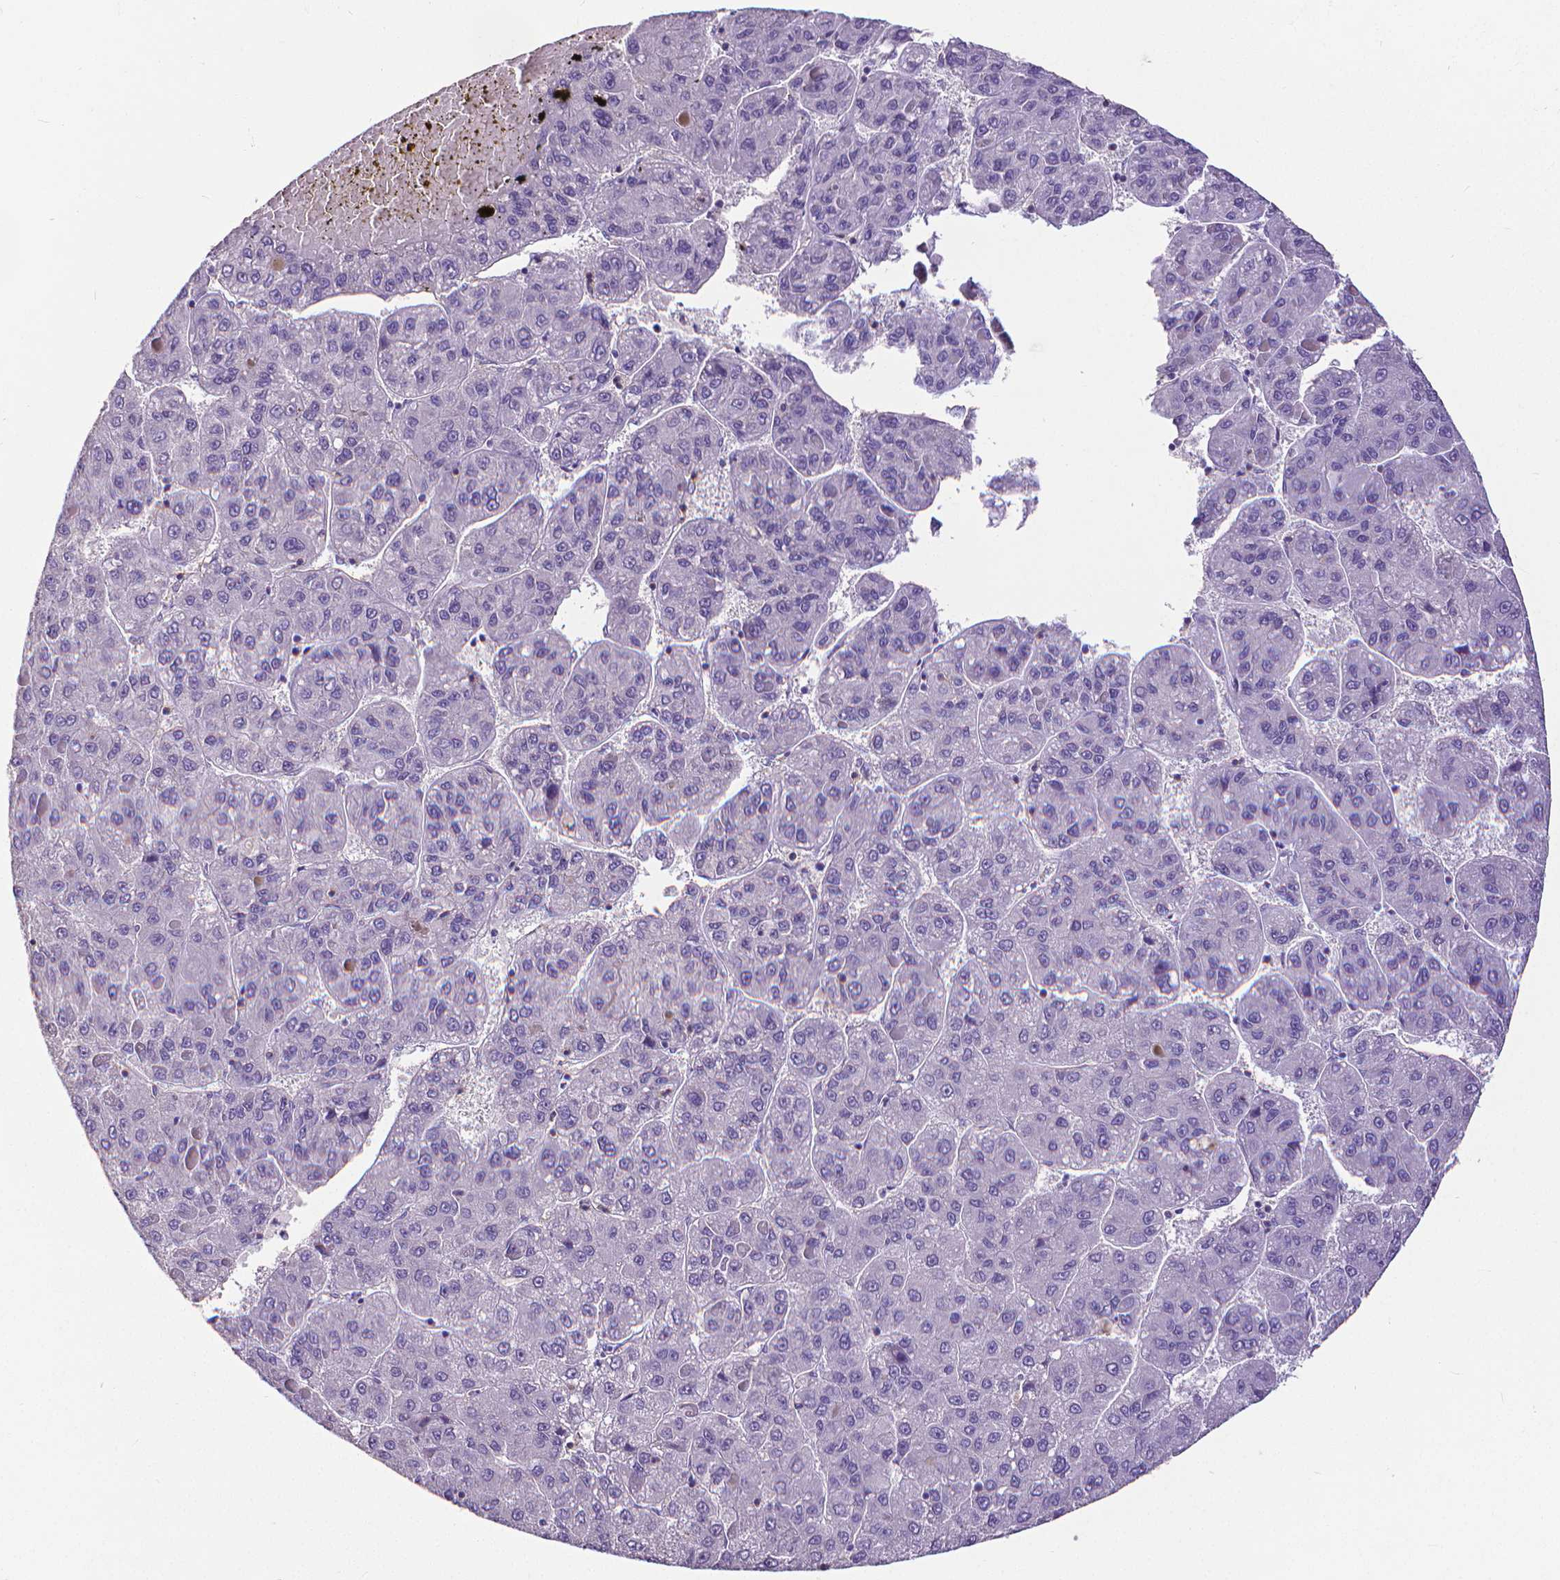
{"staining": {"intensity": "negative", "quantity": "none", "location": "none"}, "tissue": "liver cancer", "cell_type": "Tumor cells", "image_type": "cancer", "snomed": [{"axis": "morphology", "description": "Carcinoma, Hepatocellular, NOS"}, {"axis": "topography", "description": "Liver"}], "caption": "This is an immunohistochemistry image of human liver cancer (hepatocellular carcinoma). There is no expression in tumor cells.", "gene": "CD4", "patient": {"sex": "female", "age": 82}}